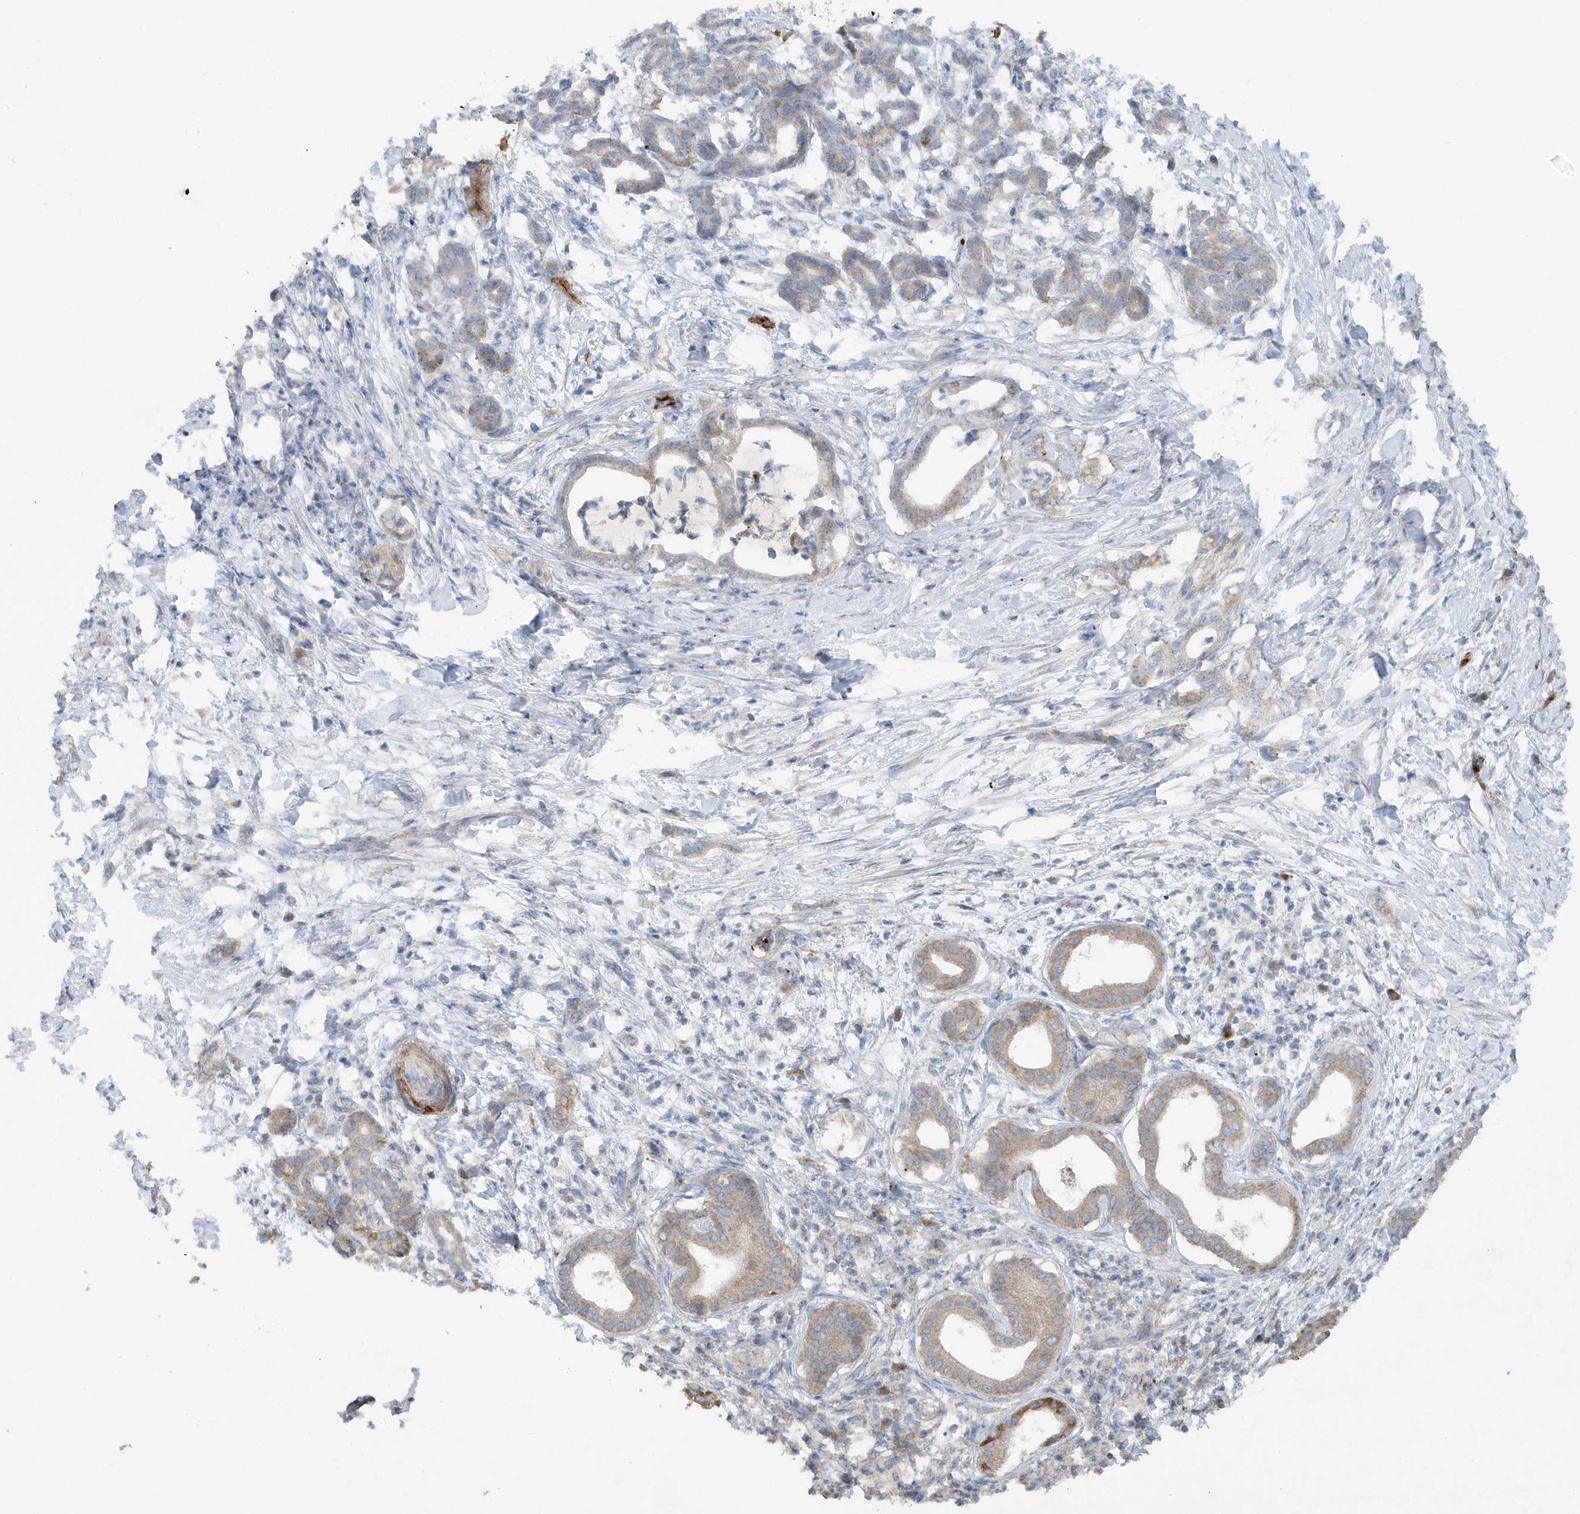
{"staining": {"intensity": "weak", "quantity": ">75%", "location": "cytoplasmic/membranous"}, "tissue": "pancreatic cancer", "cell_type": "Tumor cells", "image_type": "cancer", "snomed": [{"axis": "morphology", "description": "Adenocarcinoma, NOS"}, {"axis": "topography", "description": "Pancreas"}], "caption": "Pancreatic cancer stained for a protein displays weak cytoplasmic/membranous positivity in tumor cells. The staining was performed using DAB (3,3'-diaminobenzidine) to visualize the protein expression in brown, while the nuclei were stained in blue with hematoxylin (Magnification: 20x).", "gene": "SLC38A2", "patient": {"sex": "female", "age": 55}}